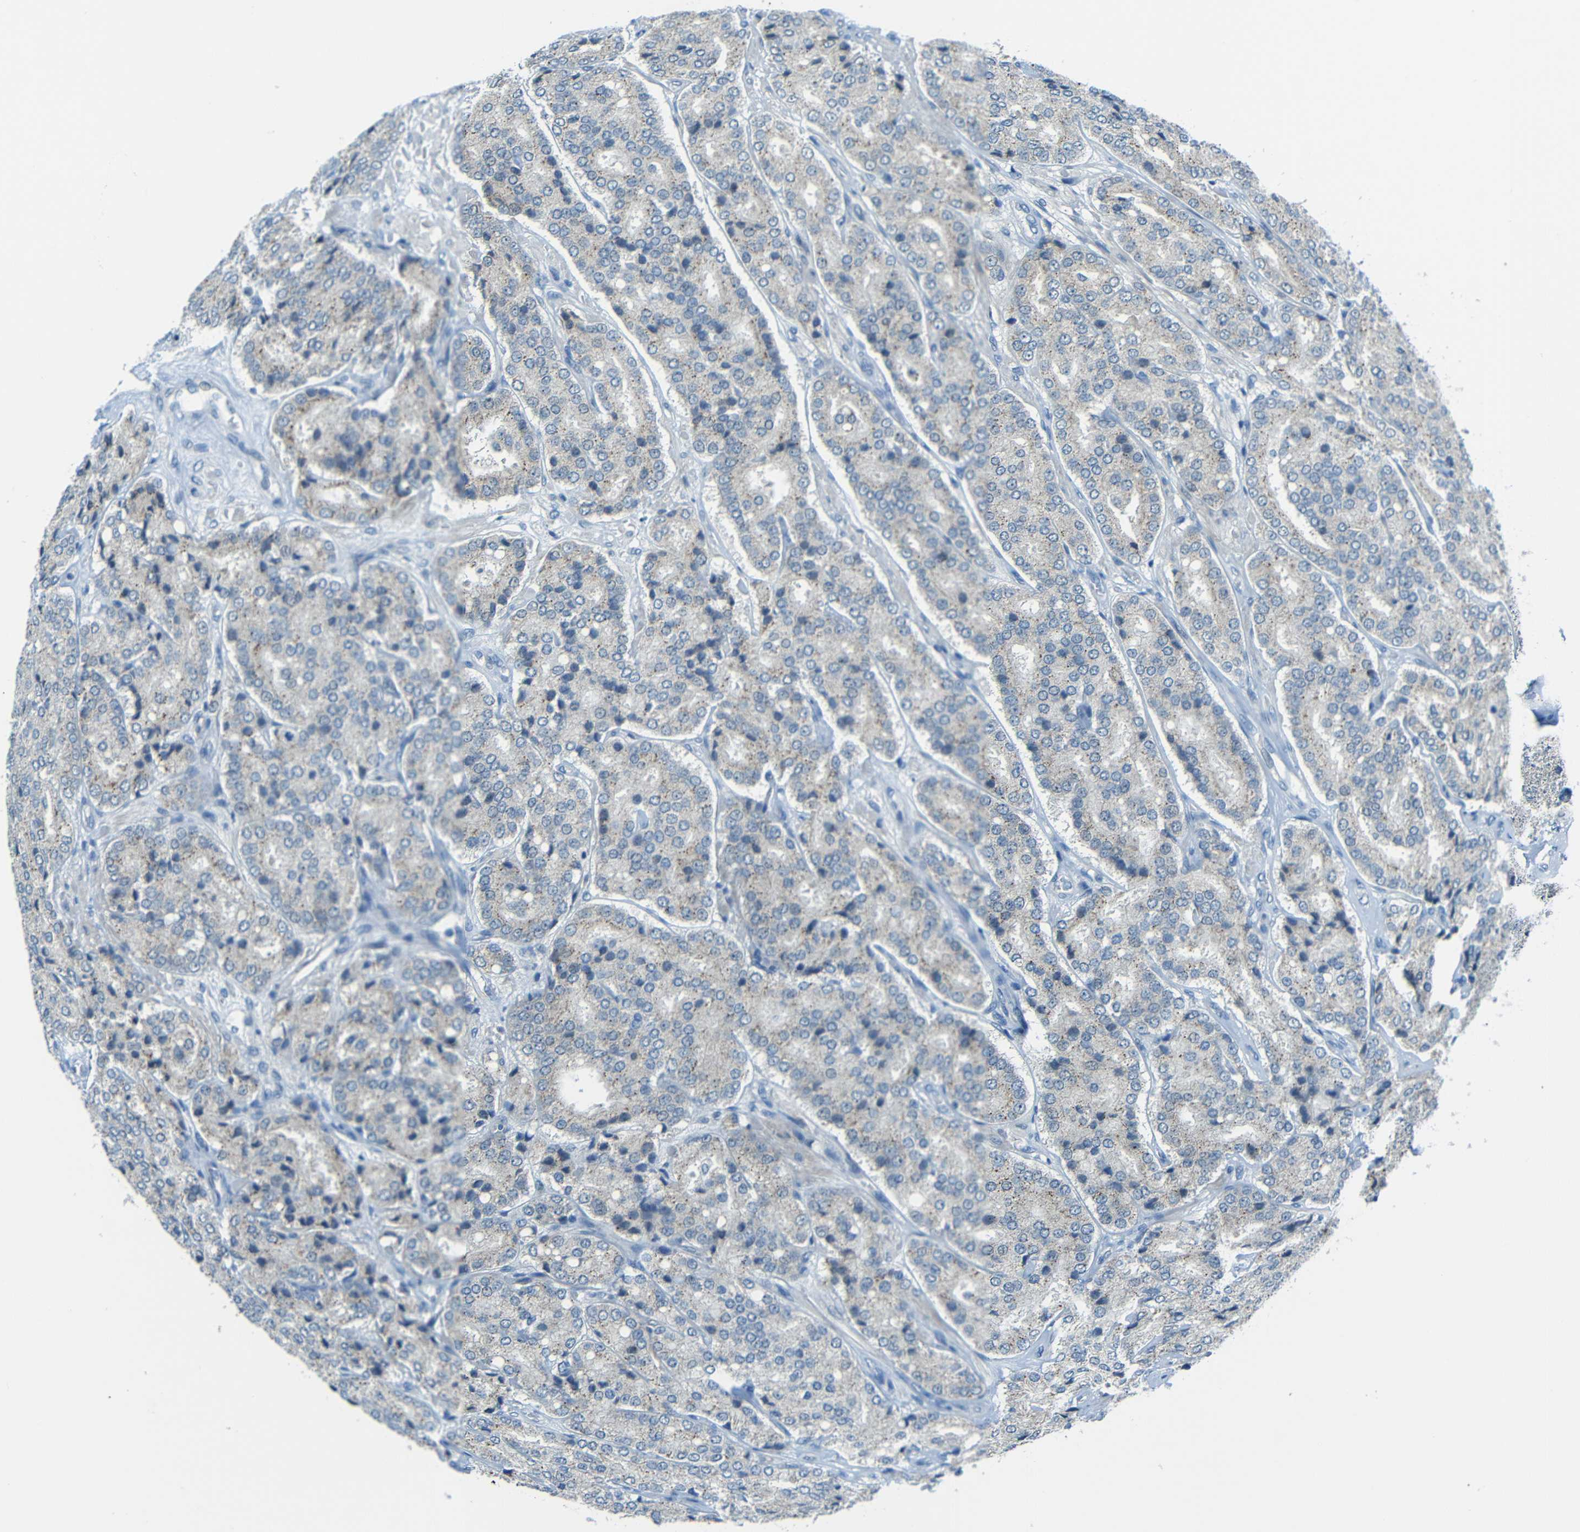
{"staining": {"intensity": "moderate", "quantity": "25%-75%", "location": "cytoplasmic/membranous"}, "tissue": "prostate cancer", "cell_type": "Tumor cells", "image_type": "cancer", "snomed": [{"axis": "morphology", "description": "Adenocarcinoma, High grade"}, {"axis": "topography", "description": "Prostate"}], "caption": "Prostate cancer stained for a protein displays moderate cytoplasmic/membranous positivity in tumor cells. The staining is performed using DAB brown chromogen to label protein expression. The nuclei are counter-stained blue using hematoxylin.", "gene": "ANKRD22", "patient": {"sex": "male", "age": 65}}